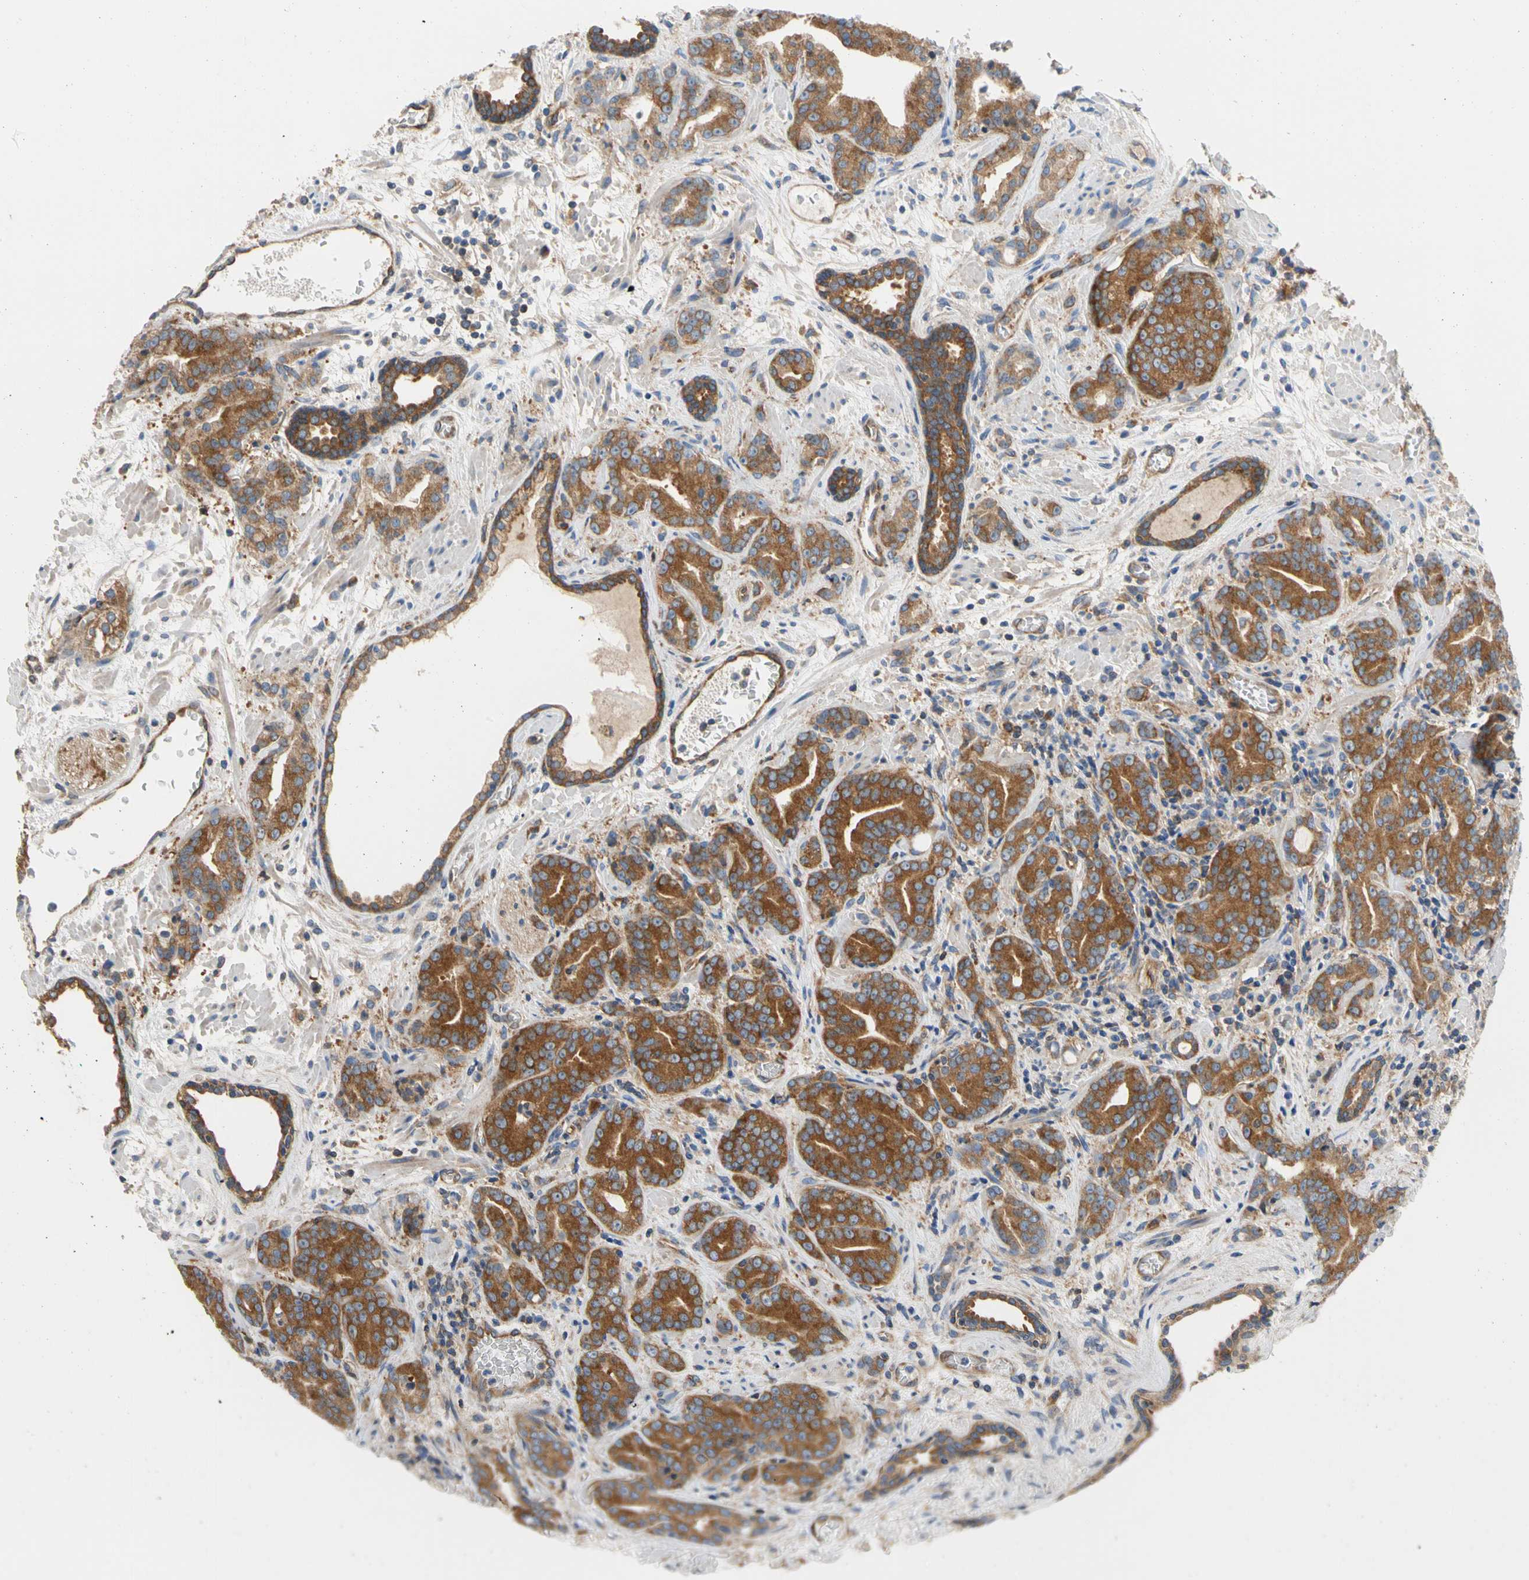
{"staining": {"intensity": "strong", "quantity": ">75%", "location": "cytoplasmic/membranous"}, "tissue": "prostate cancer", "cell_type": "Tumor cells", "image_type": "cancer", "snomed": [{"axis": "morphology", "description": "Adenocarcinoma, Low grade"}, {"axis": "topography", "description": "Prostate"}], "caption": "A brown stain highlights strong cytoplasmic/membranous expression of a protein in prostate cancer (adenocarcinoma (low-grade)) tumor cells. The protein is shown in brown color, while the nuclei are stained blue.", "gene": "GPHN", "patient": {"sex": "male", "age": 63}}